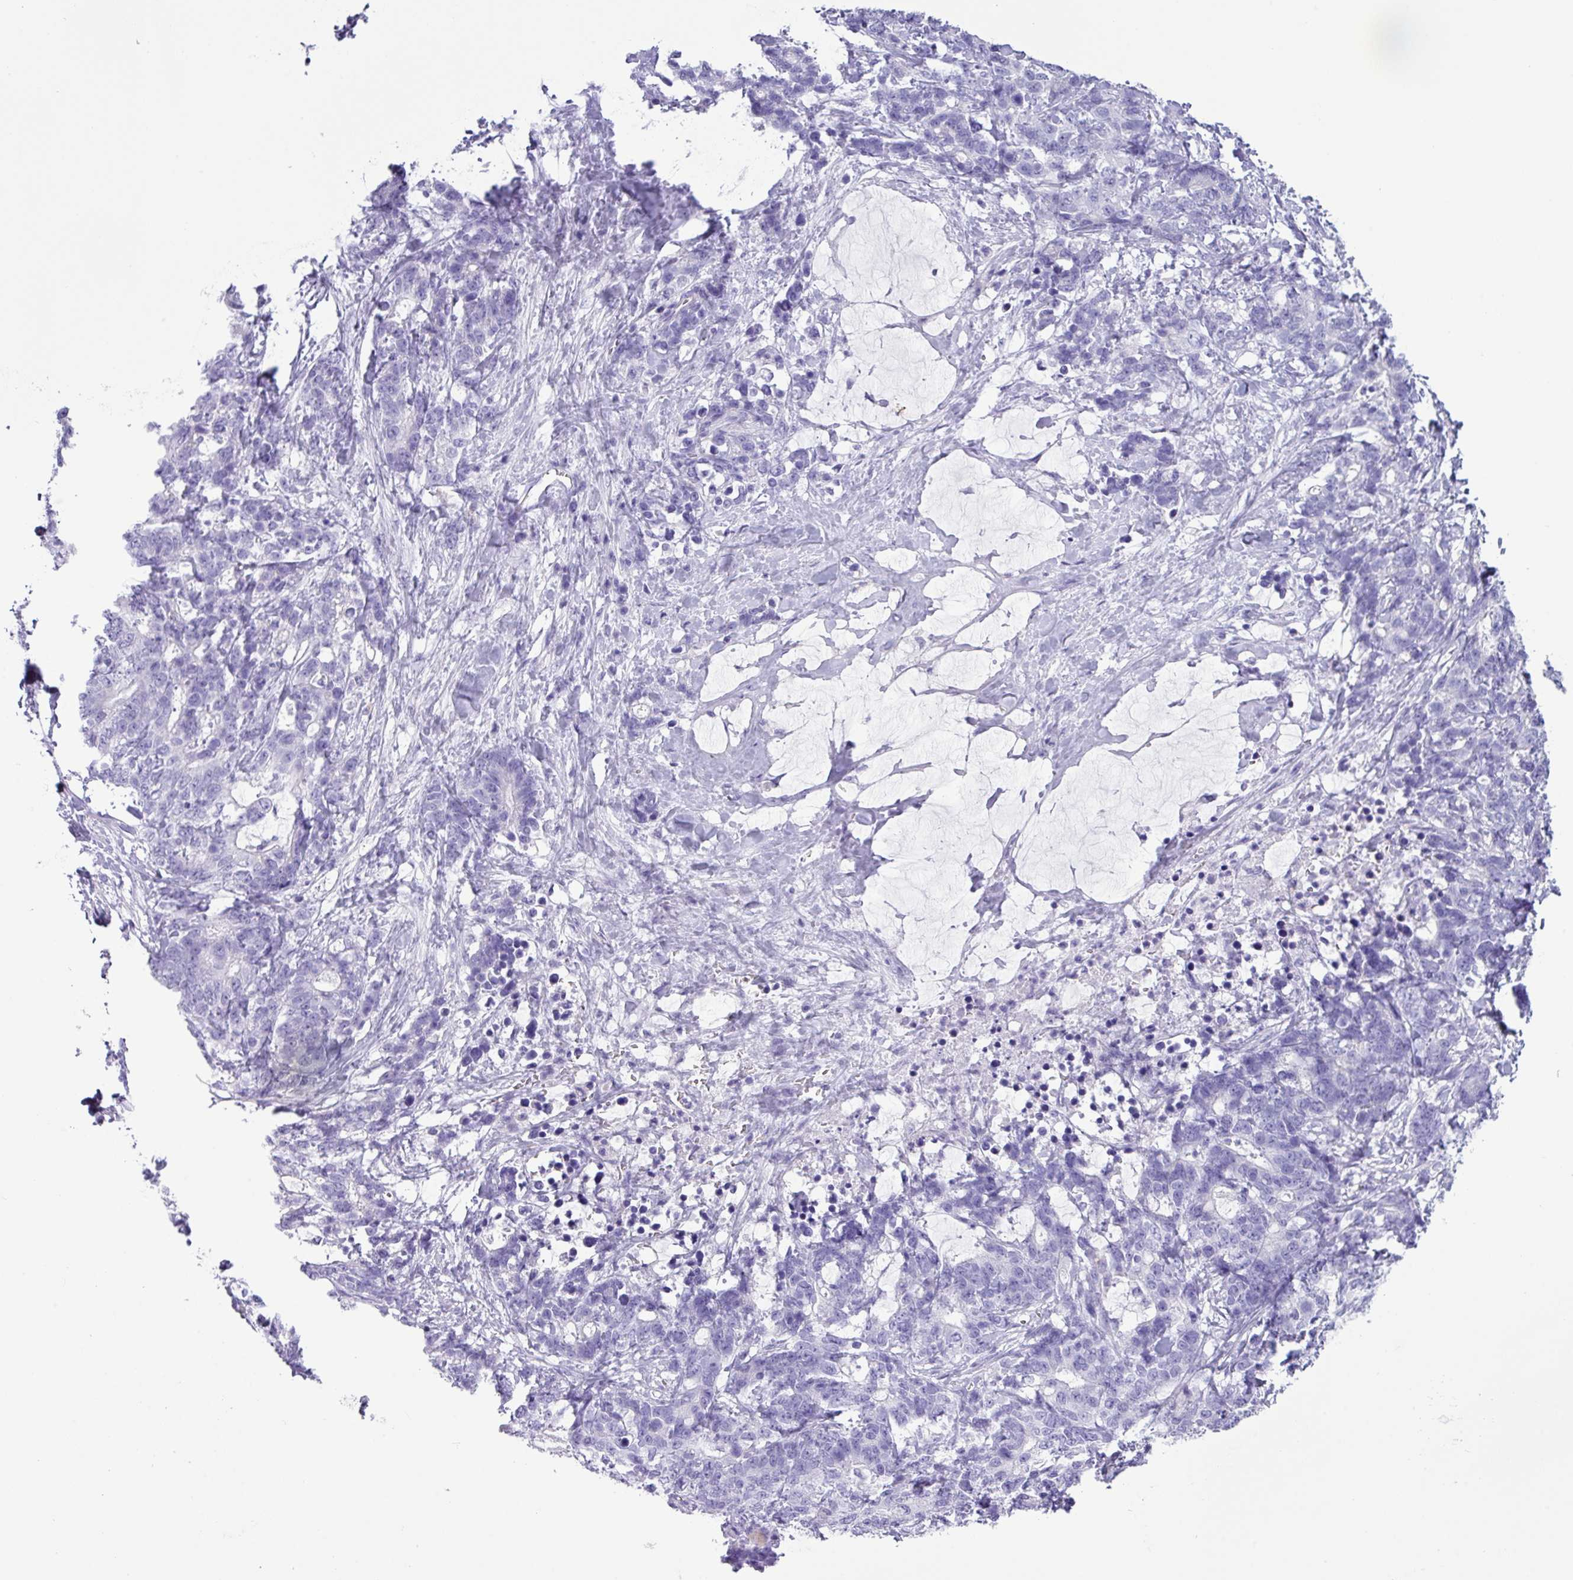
{"staining": {"intensity": "negative", "quantity": "none", "location": "none"}, "tissue": "stomach cancer", "cell_type": "Tumor cells", "image_type": "cancer", "snomed": [{"axis": "morphology", "description": "Normal tissue, NOS"}, {"axis": "morphology", "description": "Adenocarcinoma, NOS"}, {"axis": "topography", "description": "Stomach"}], "caption": "IHC of adenocarcinoma (stomach) demonstrates no expression in tumor cells.", "gene": "AGO3", "patient": {"sex": "female", "age": 64}}